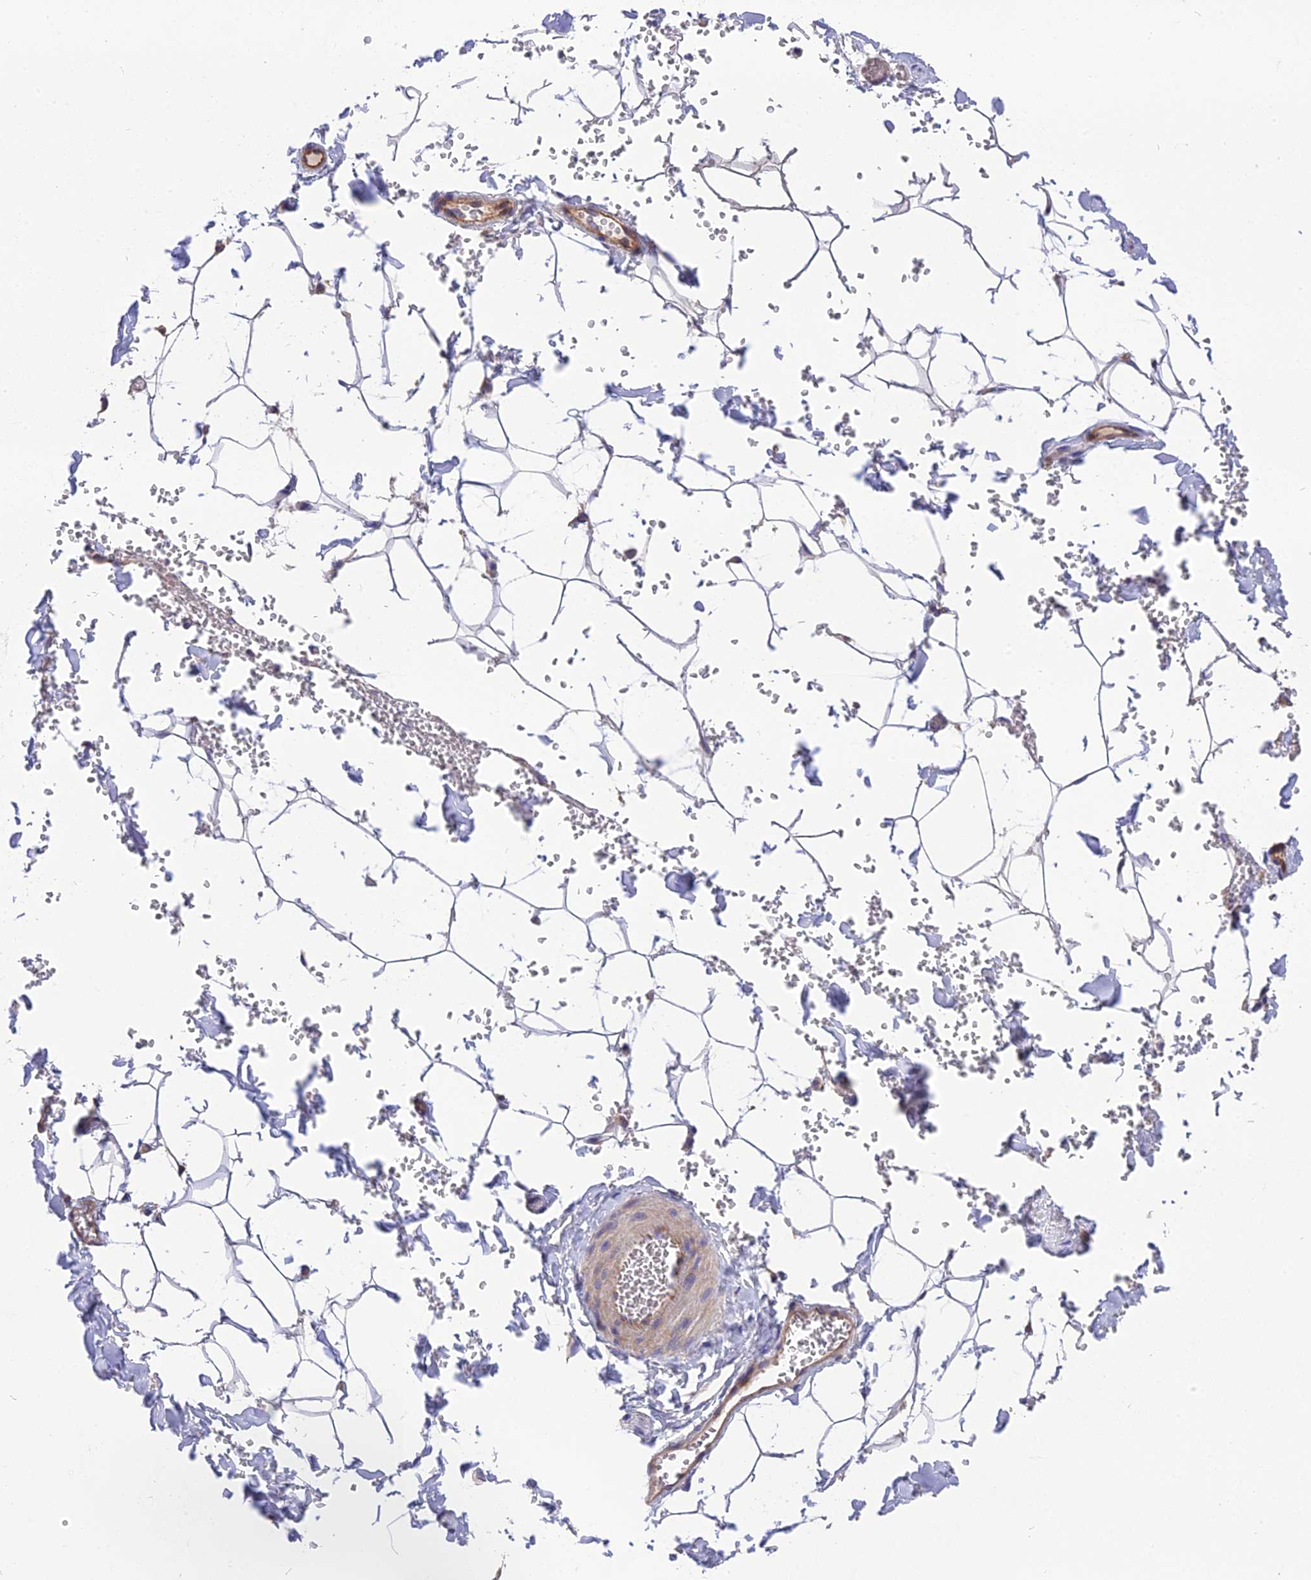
{"staining": {"intensity": "negative", "quantity": "none", "location": "none"}, "tissue": "adipose tissue", "cell_type": "Adipocytes", "image_type": "normal", "snomed": [{"axis": "morphology", "description": "Normal tissue, NOS"}, {"axis": "topography", "description": "Gallbladder"}, {"axis": "topography", "description": "Peripheral nerve tissue"}], "caption": "IHC of normal human adipose tissue demonstrates no positivity in adipocytes. (Immunohistochemistry, brightfield microscopy, high magnification).", "gene": "BLOC1S4", "patient": {"sex": "male", "age": 38}}